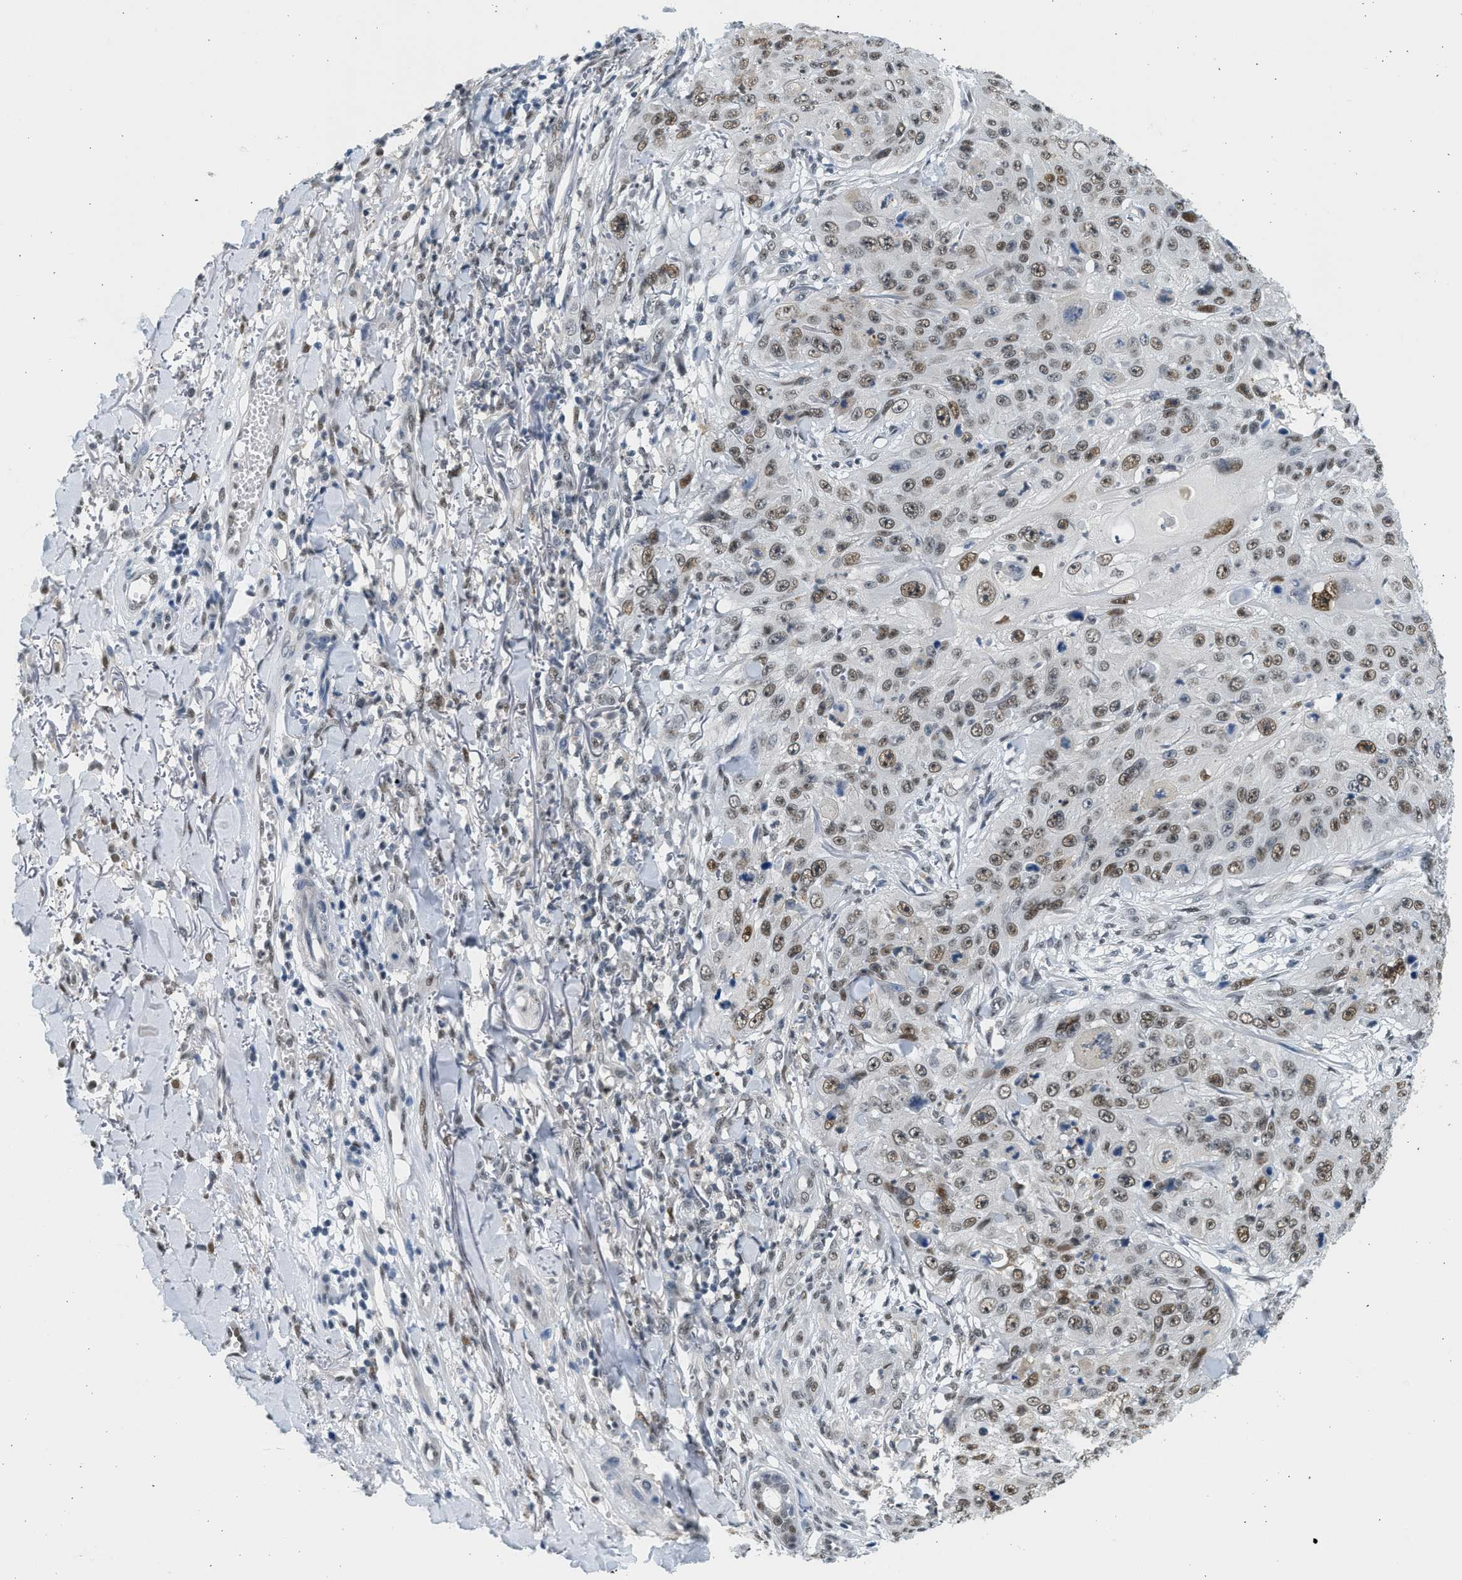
{"staining": {"intensity": "moderate", "quantity": ">75%", "location": "nuclear"}, "tissue": "skin cancer", "cell_type": "Tumor cells", "image_type": "cancer", "snomed": [{"axis": "morphology", "description": "Squamous cell carcinoma, NOS"}, {"axis": "topography", "description": "Skin"}], "caption": "The histopathology image demonstrates a brown stain indicating the presence of a protein in the nuclear of tumor cells in skin cancer.", "gene": "HIPK1", "patient": {"sex": "female", "age": 80}}